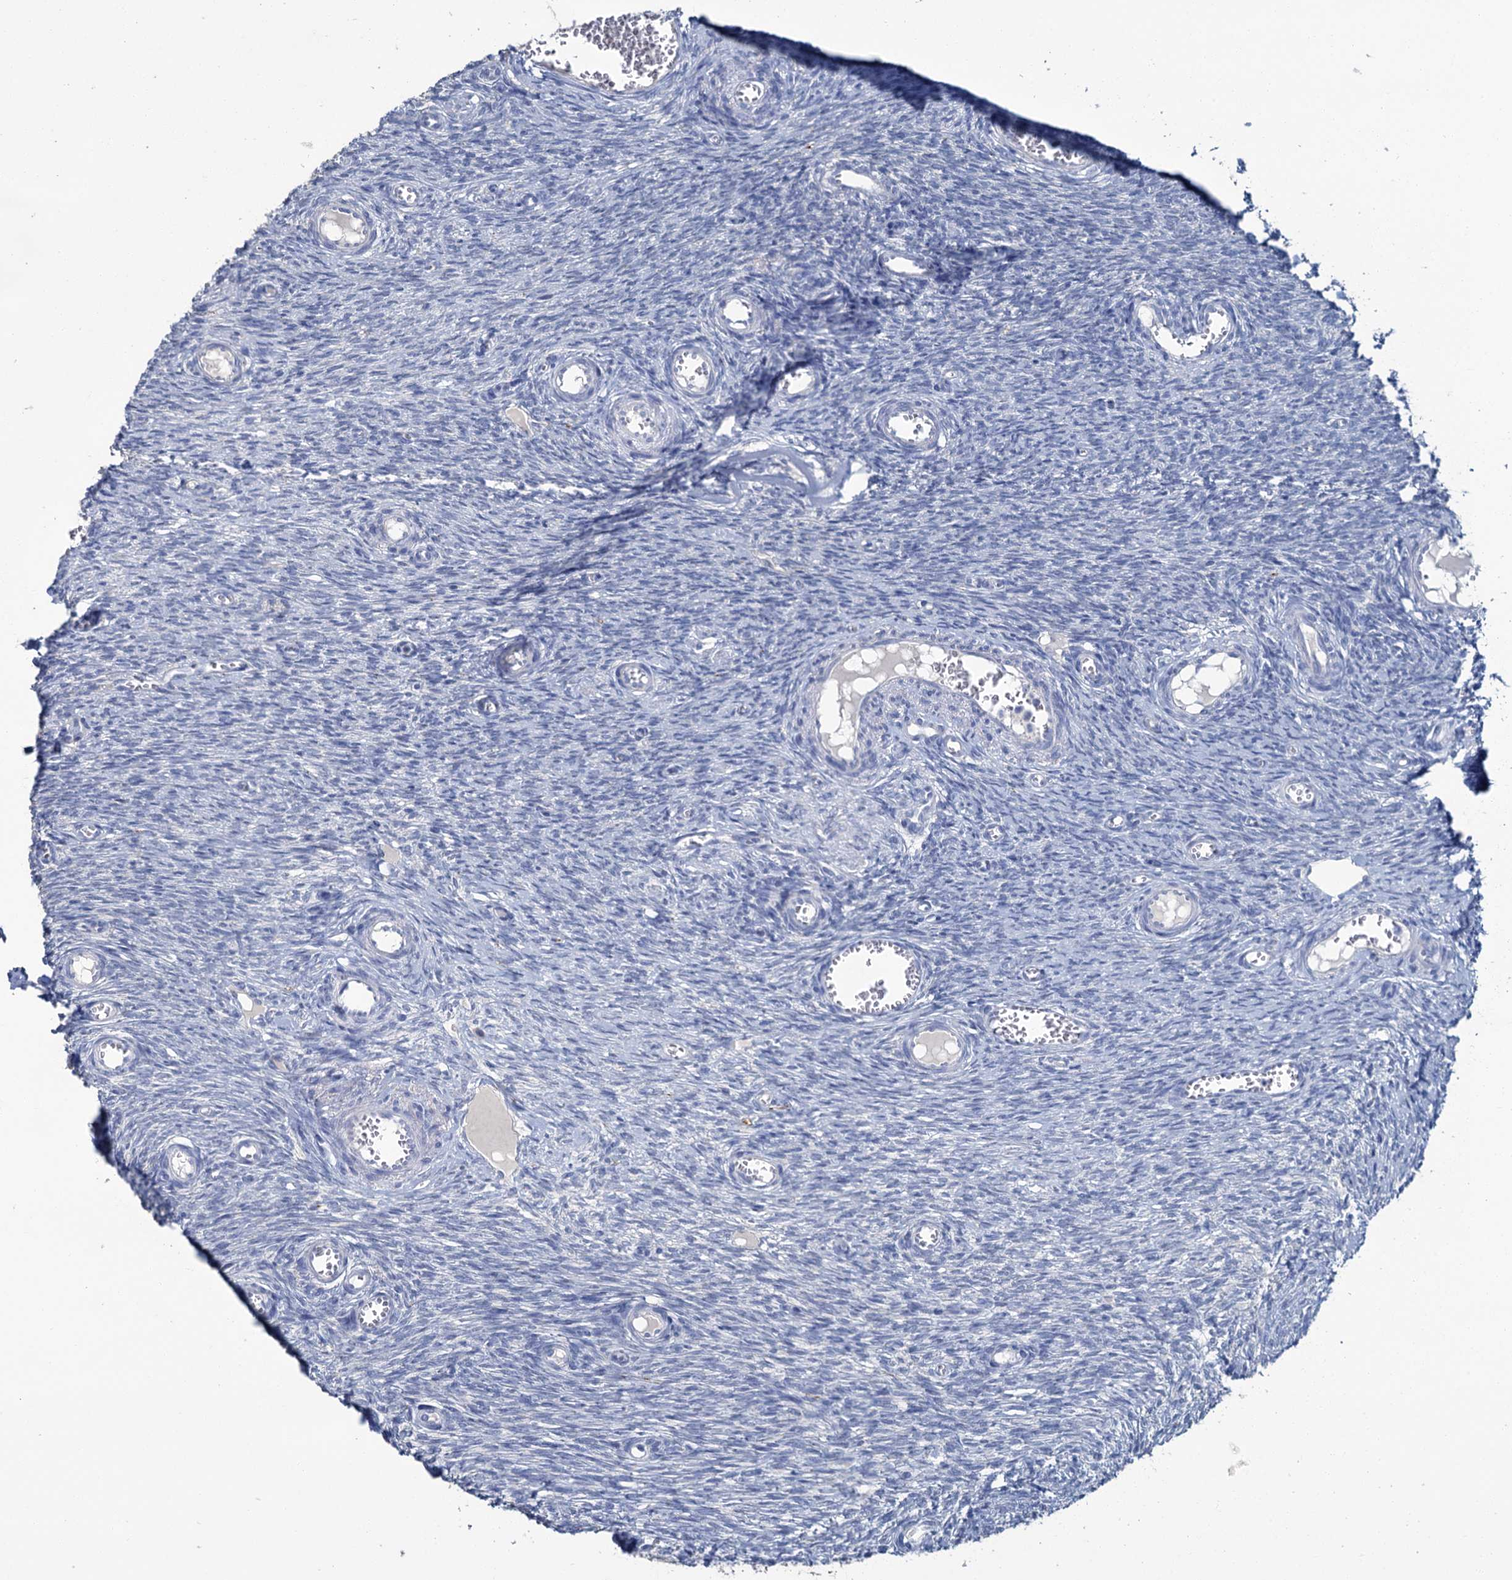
{"staining": {"intensity": "negative", "quantity": "none", "location": "none"}, "tissue": "ovary", "cell_type": "Ovarian stroma cells", "image_type": "normal", "snomed": [{"axis": "morphology", "description": "Normal tissue, NOS"}, {"axis": "topography", "description": "Ovary"}], "caption": "A high-resolution micrograph shows IHC staining of normal ovary, which reveals no significant positivity in ovarian stroma cells.", "gene": "SNCB", "patient": {"sex": "female", "age": 44}}